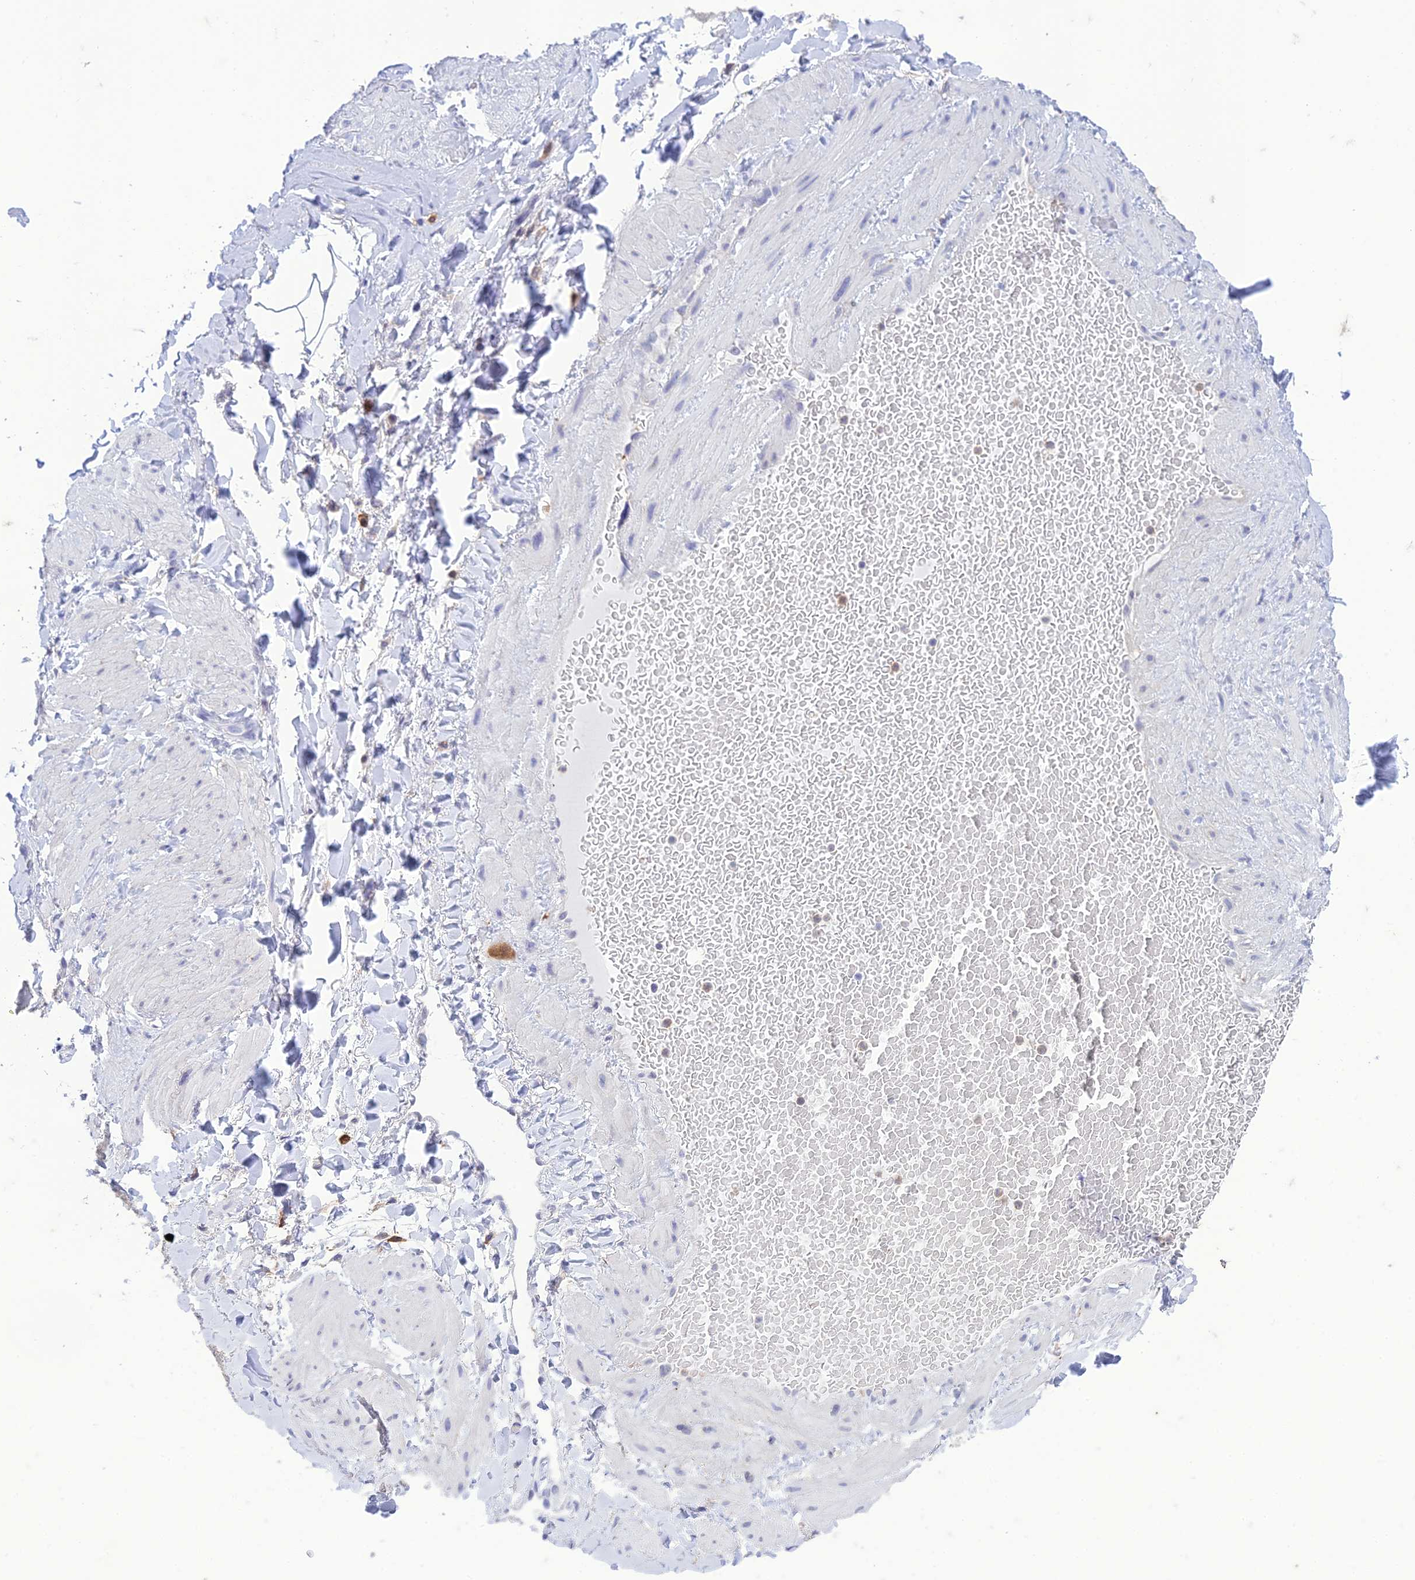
{"staining": {"intensity": "negative", "quantity": "none", "location": "none"}, "tissue": "adipose tissue", "cell_type": "Adipocytes", "image_type": "normal", "snomed": [{"axis": "morphology", "description": "Normal tissue, NOS"}, {"axis": "topography", "description": "Soft tissue"}, {"axis": "topography", "description": "Vascular tissue"}], "caption": "Histopathology image shows no protein expression in adipocytes of normal adipose tissue. The staining is performed using DAB brown chromogen with nuclei counter-stained in using hematoxylin.", "gene": "FGF7", "patient": {"sex": "male", "age": 54}}